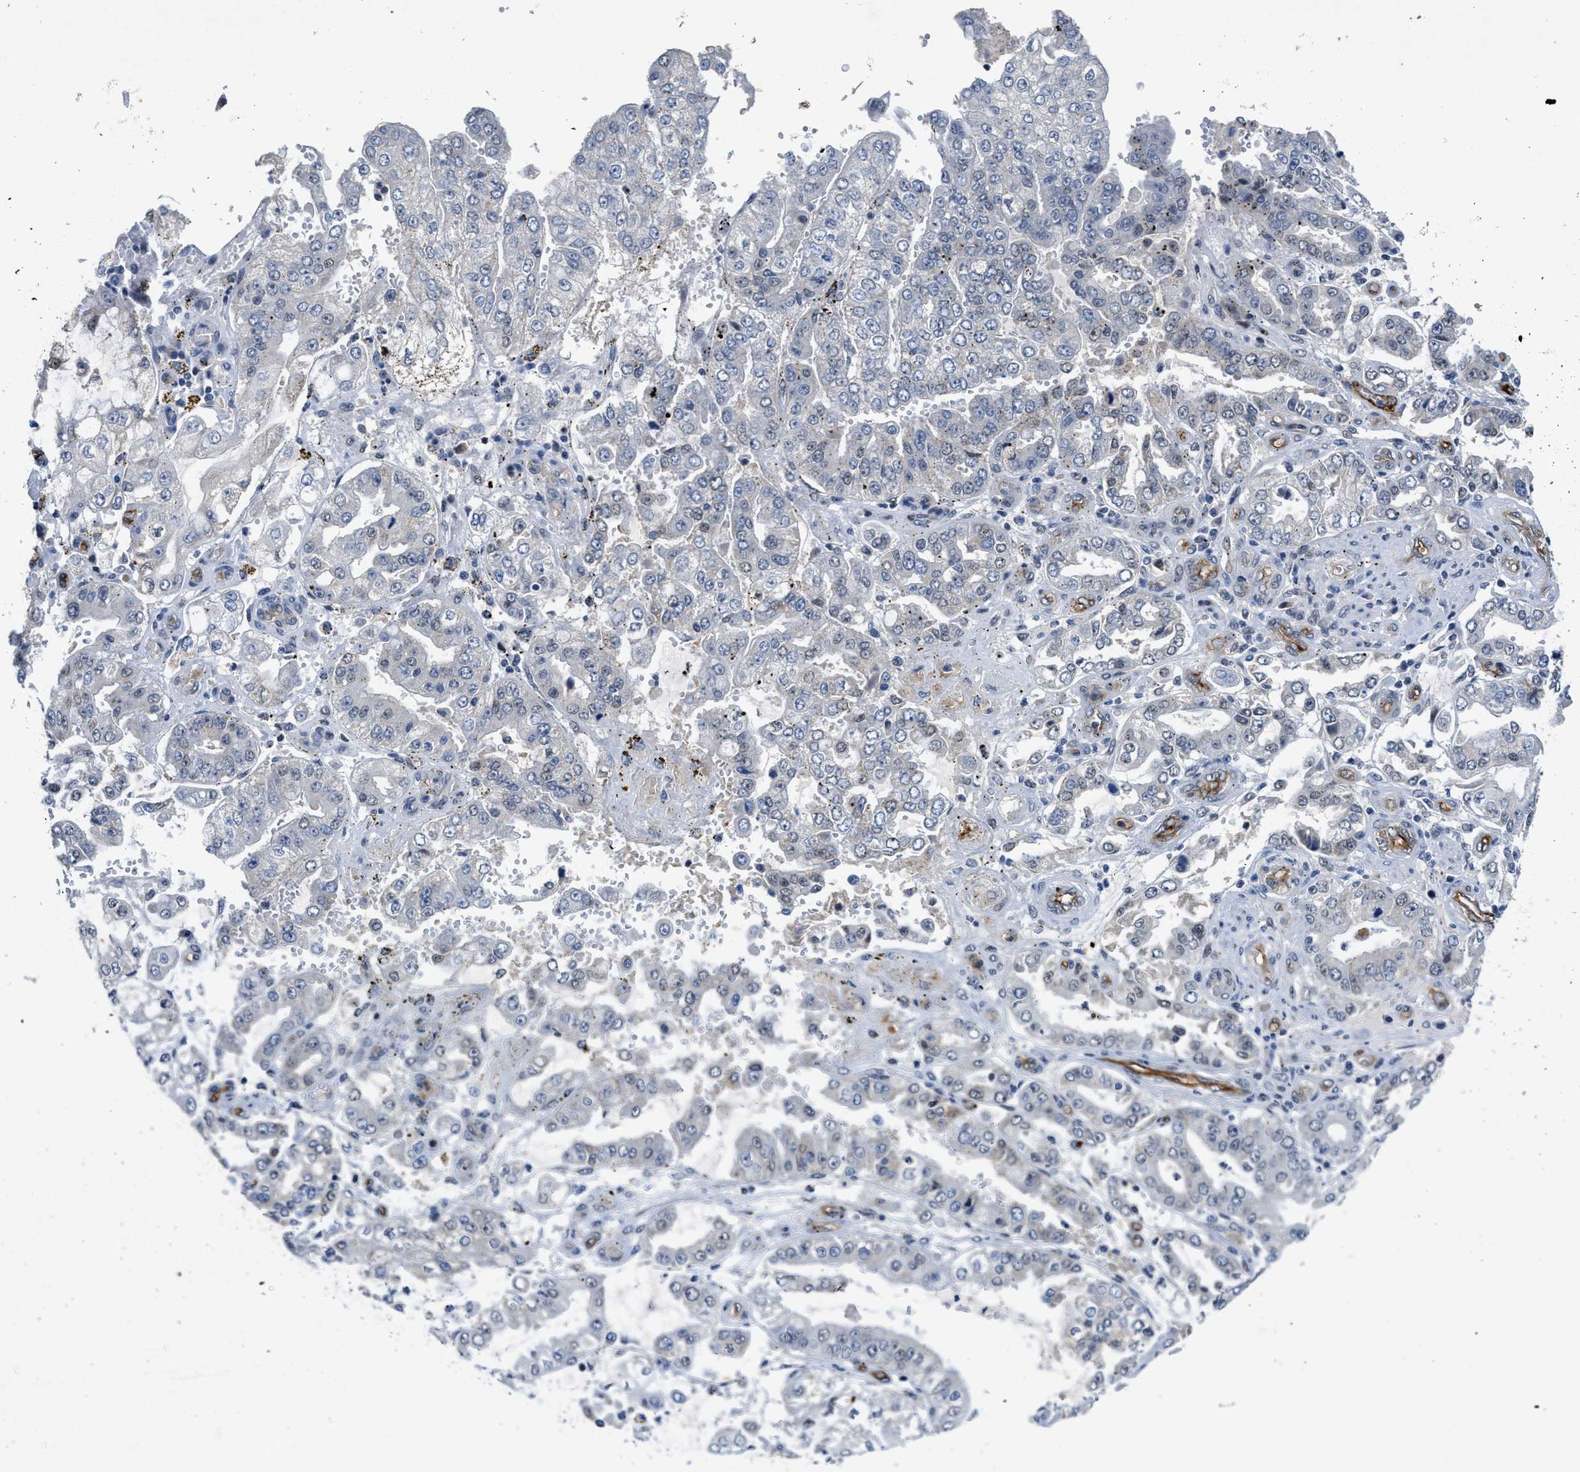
{"staining": {"intensity": "negative", "quantity": "none", "location": "none"}, "tissue": "stomach cancer", "cell_type": "Tumor cells", "image_type": "cancer", "snomed": [{"axis": "morphology", "description": "Adenocarcinoma, NOS"}, {"axis": "topography", "description": "Stomach"}], "caption": "This is an immunohistochemistry micrograph of adenocarcinoma (stomach). There is no staining in tumor cells.", "gene": "SLCO2A1", "patient": {"sex": "male", "age": 76}}